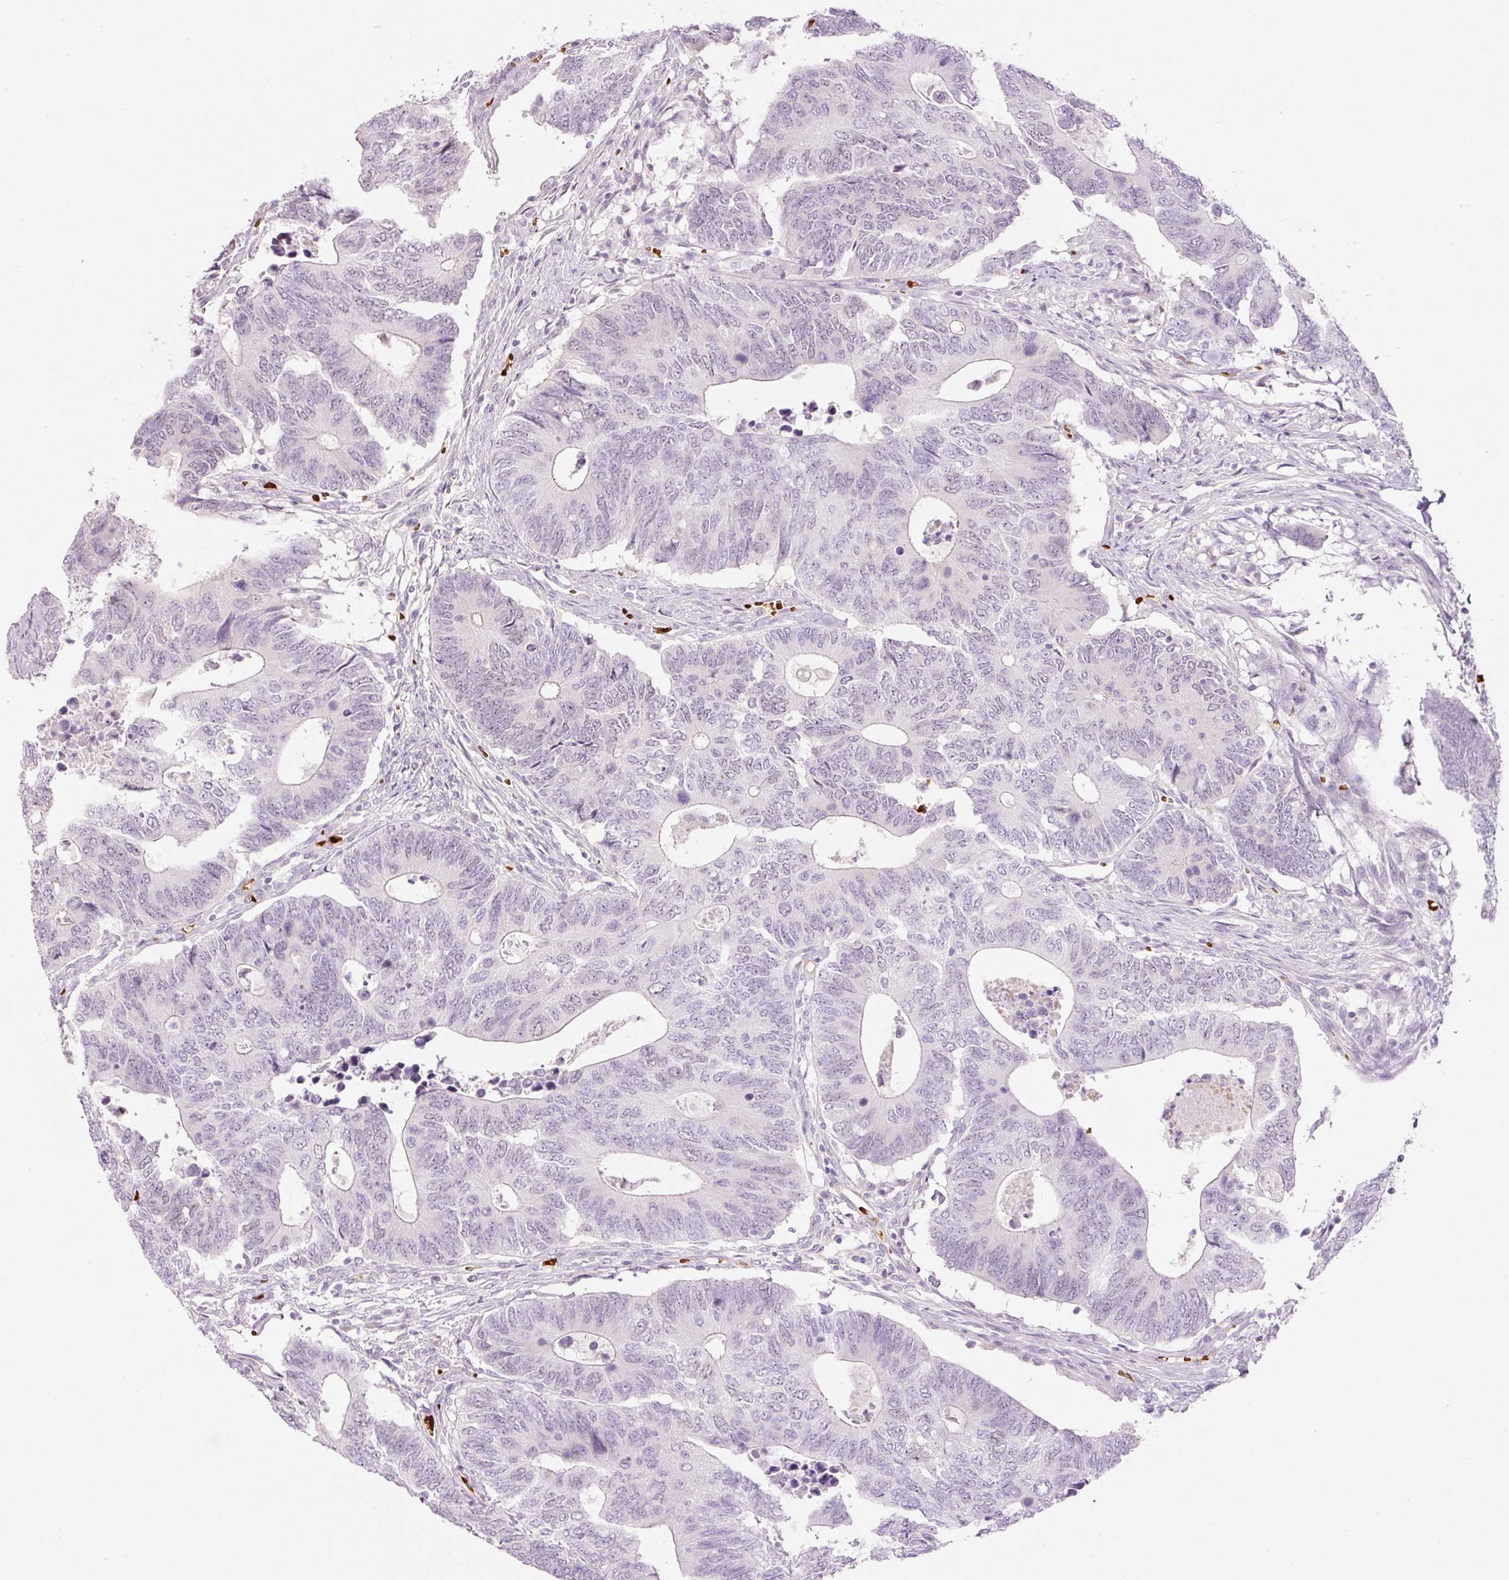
{"staining": {"intensity": "negative", "quantity": "none", "location": "none"}, "tissue": "colorectal cancer", "cell_type": "Tumor cells", "image_type": "cancer", "snomed": [{"axis": "morphology", "description": "Adenocarcinoma, NOS"}, {"axis": "topography", "description": "Colon"}], "caption": "Tumor cells show no significant protein staining in colorectal adenocarcinoma. The staining was performed using DAB to visualize the protein expression in brown, while the nuclei were stained in blue with hematoxylin (Magnification: 20x).", "gene": "LY6G6D", "patient": {"sex": "male", "age": 87}}